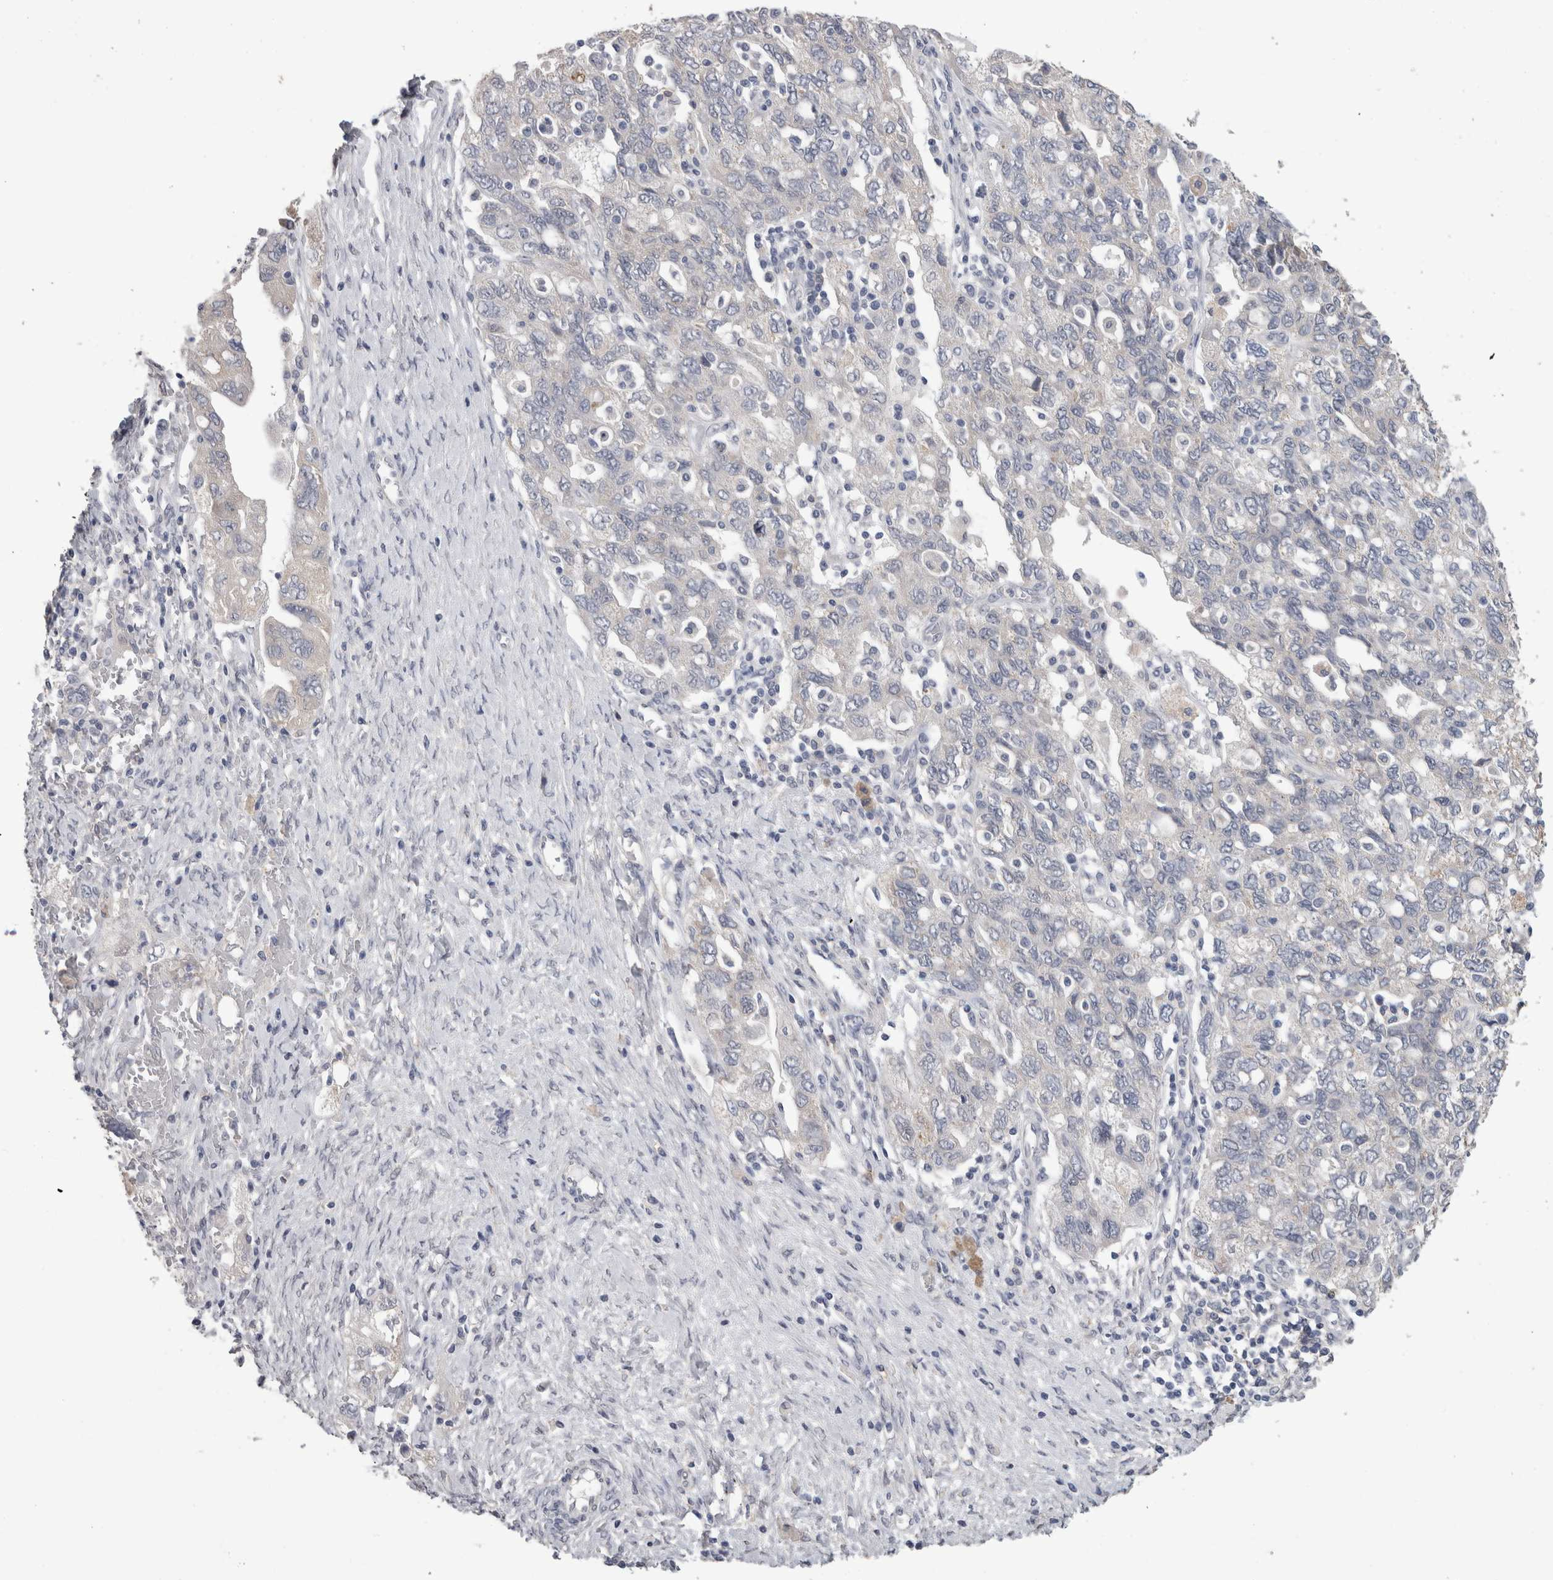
{"staining": {"intensity": "negative", "quantity": "none", "location": "none"}, "tissue": "ovarian cancer", "cell_type": "Tumor cells", "image_type": "cancer", "snomed": [{"axis": "morphology", "description": "Carcinoma, NOS"}, {"axis": "morphology", "description": "Cystadenocarcinoma, serous, NOS"}, {"axis": "topography", "description": "Ovary"}], "caption": "IHC of ovarian cancer (carcinoma) displays no expression in tumor cells.", "gene": "FHOD3", "patient": {"sex": "female", "age": 69}}